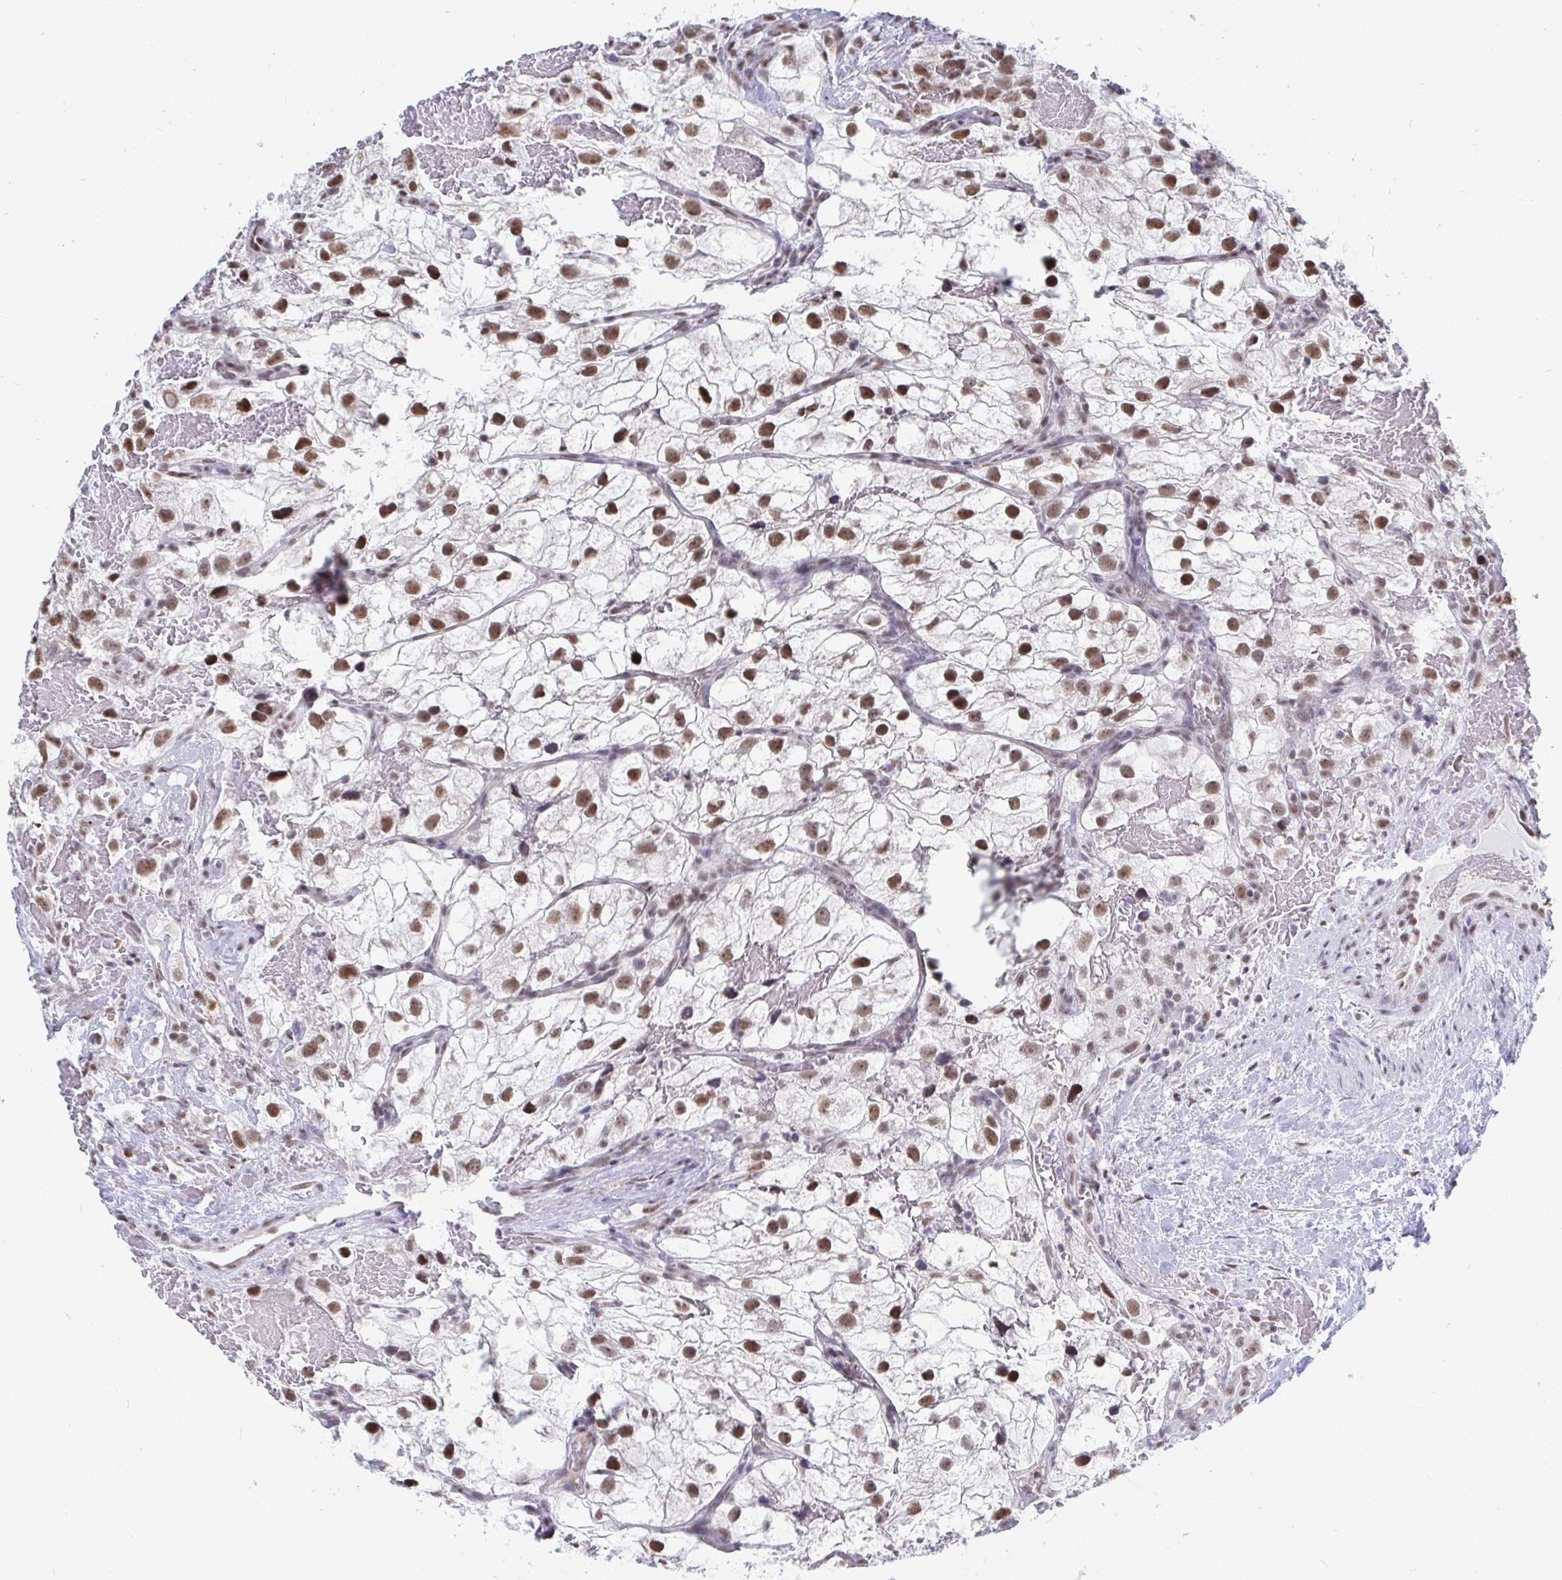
{"staining": {"intensity": "moderate", "quantity": ">75%", "location": "nuclear"}, "tissue": "renal cancer", "cell_type": "Tumor cells", "image_type": "cancer", "snomed": [{"axis": "morphology", "description": "Adenocarcinoma, NOS"}, {"axis": "topography", "description": "Kidney"}], "caption": "Immunohistochemistry of renal cancer (adenocarcinoma) displays medium levels of moderate nuclear positivity in about >75% of tumor cells.", "gene": "TRIP12", "patient": {"sex": "male", "age": 59}}